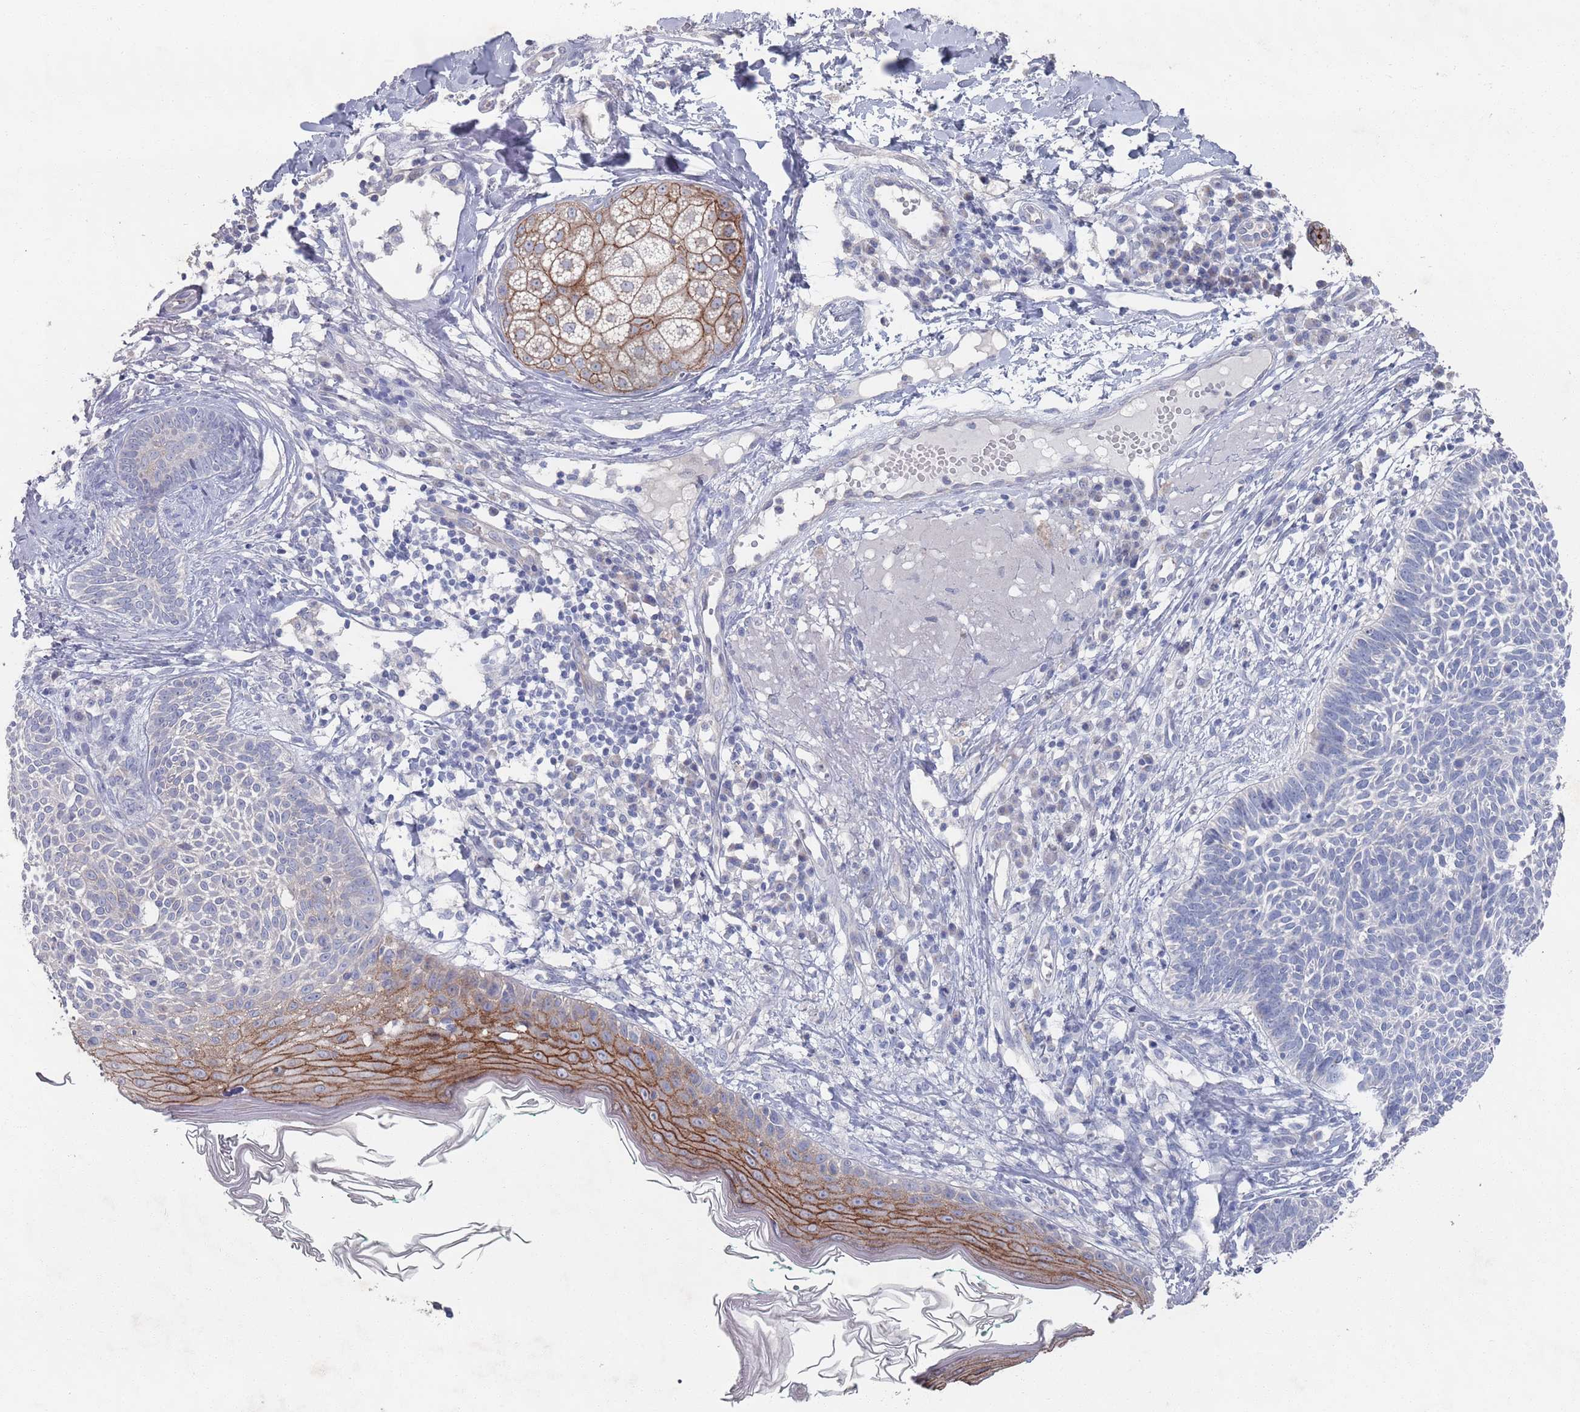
{"staining": {"intensity": "negative", "quantity": "none", "location": "none"}, "tissue": "skin cancer", "cell_type": "Tumor cells", "image_type": "cancer", "snomed": [{"axis": "morphology", "description": "Basal cell carcinoma"}, {"axis": "topography", "description": "Skin"}], "caption": "The IHC micrograph has no significant staining in tumor cells of skin cancer (basal cell carcinoma) tissue.", "gene": "PROM2", "patient": {"sex": "male", "age": 72}}